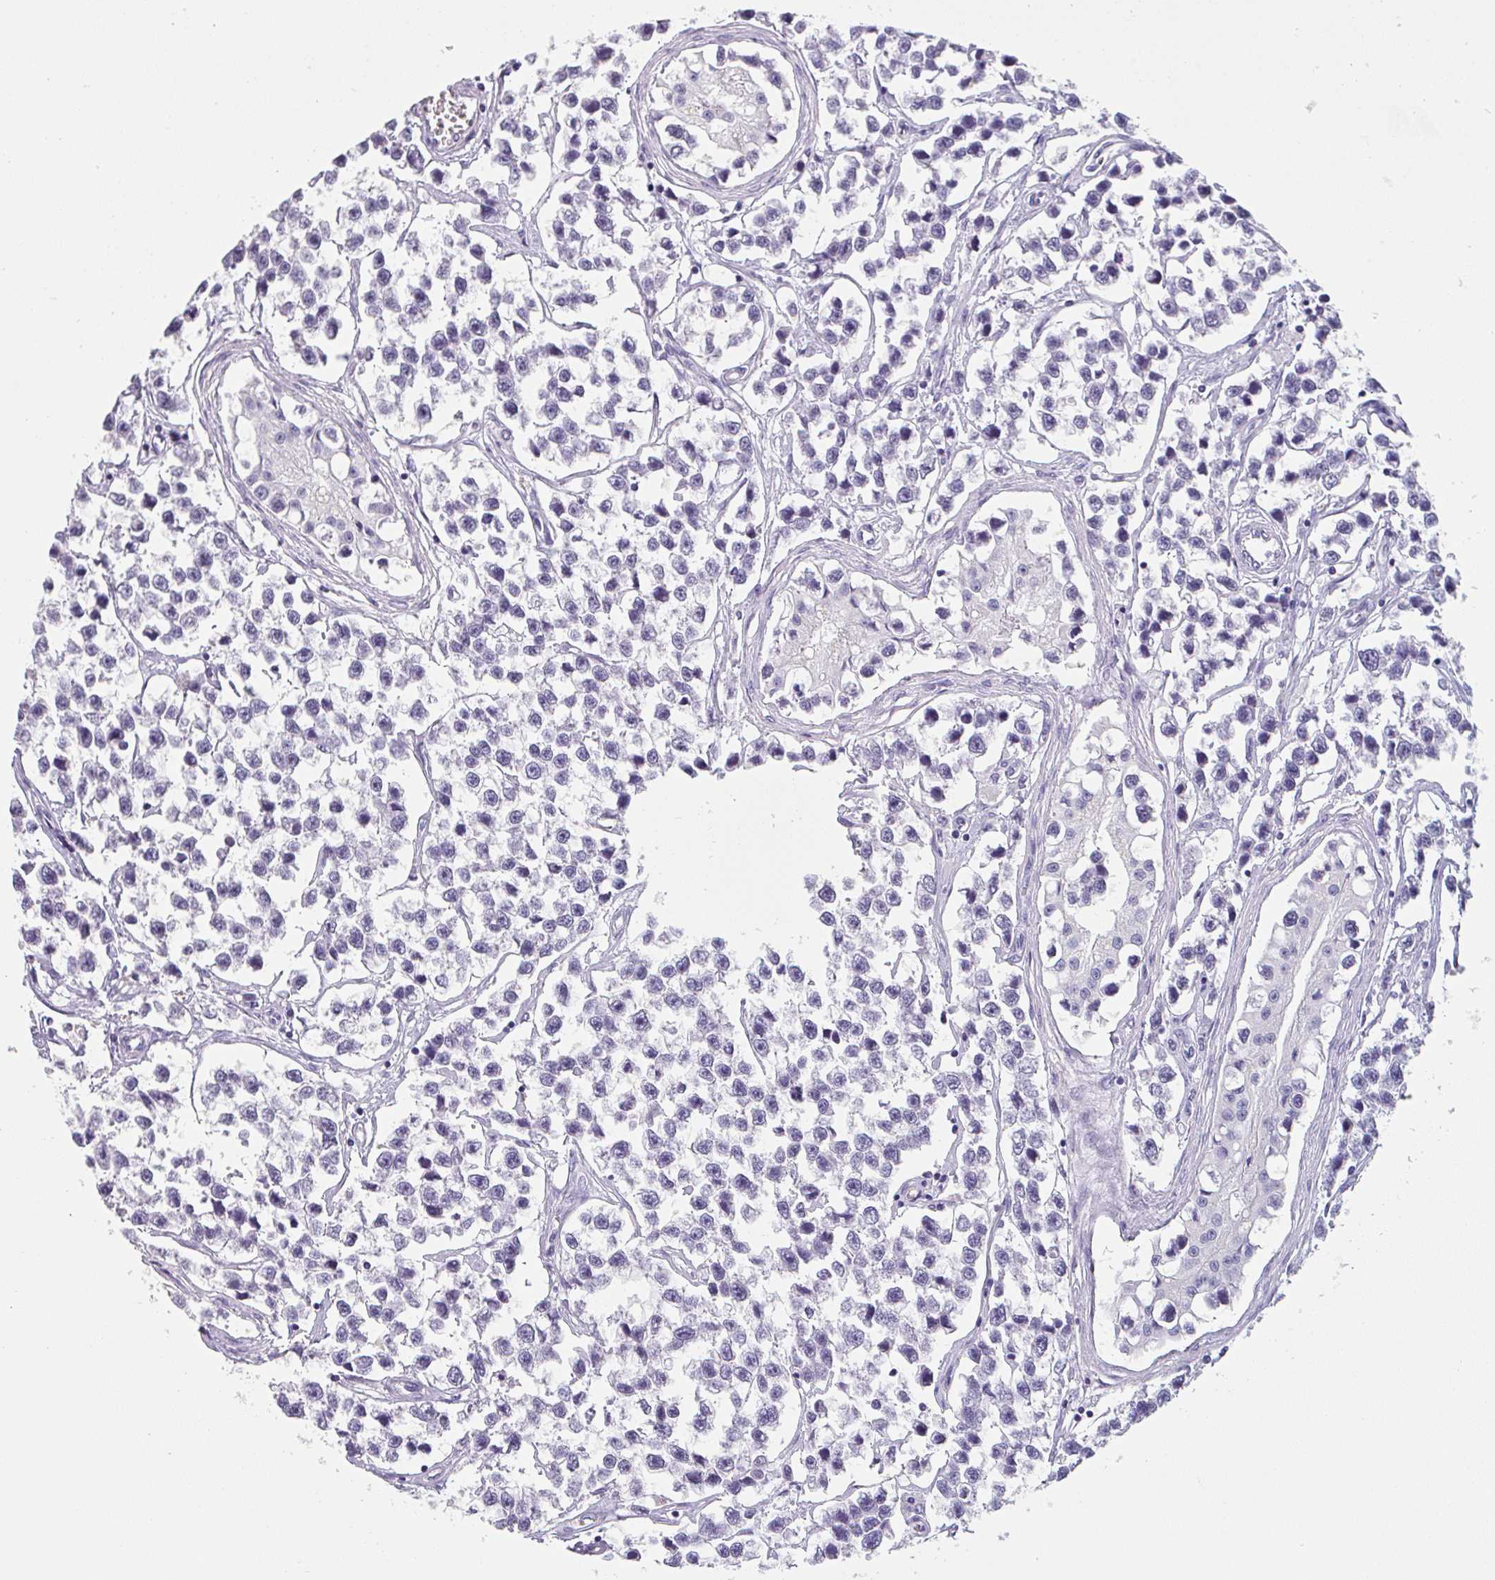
{"staining": {"intensity": "negative", "quantity": "none", "location": "none"}, "tissue": "testis cancer", "cell_type": "Tumor cells", "image_type": "cancer", "snomed": [{"axis": "morphology", "description": "Seminoma, NOS"}, {"axis": "topography", "description": "Testis"}], "caption": "A photomicrograph of seminoma (testis) stained for a protein reveals no brown staining in tumor cells. (DAB (3,3'-diaminobenzidine) immunohistochemistry, high magnification).", "gene": "EMC4", "patient": {"sex": "male", "age": 26}}